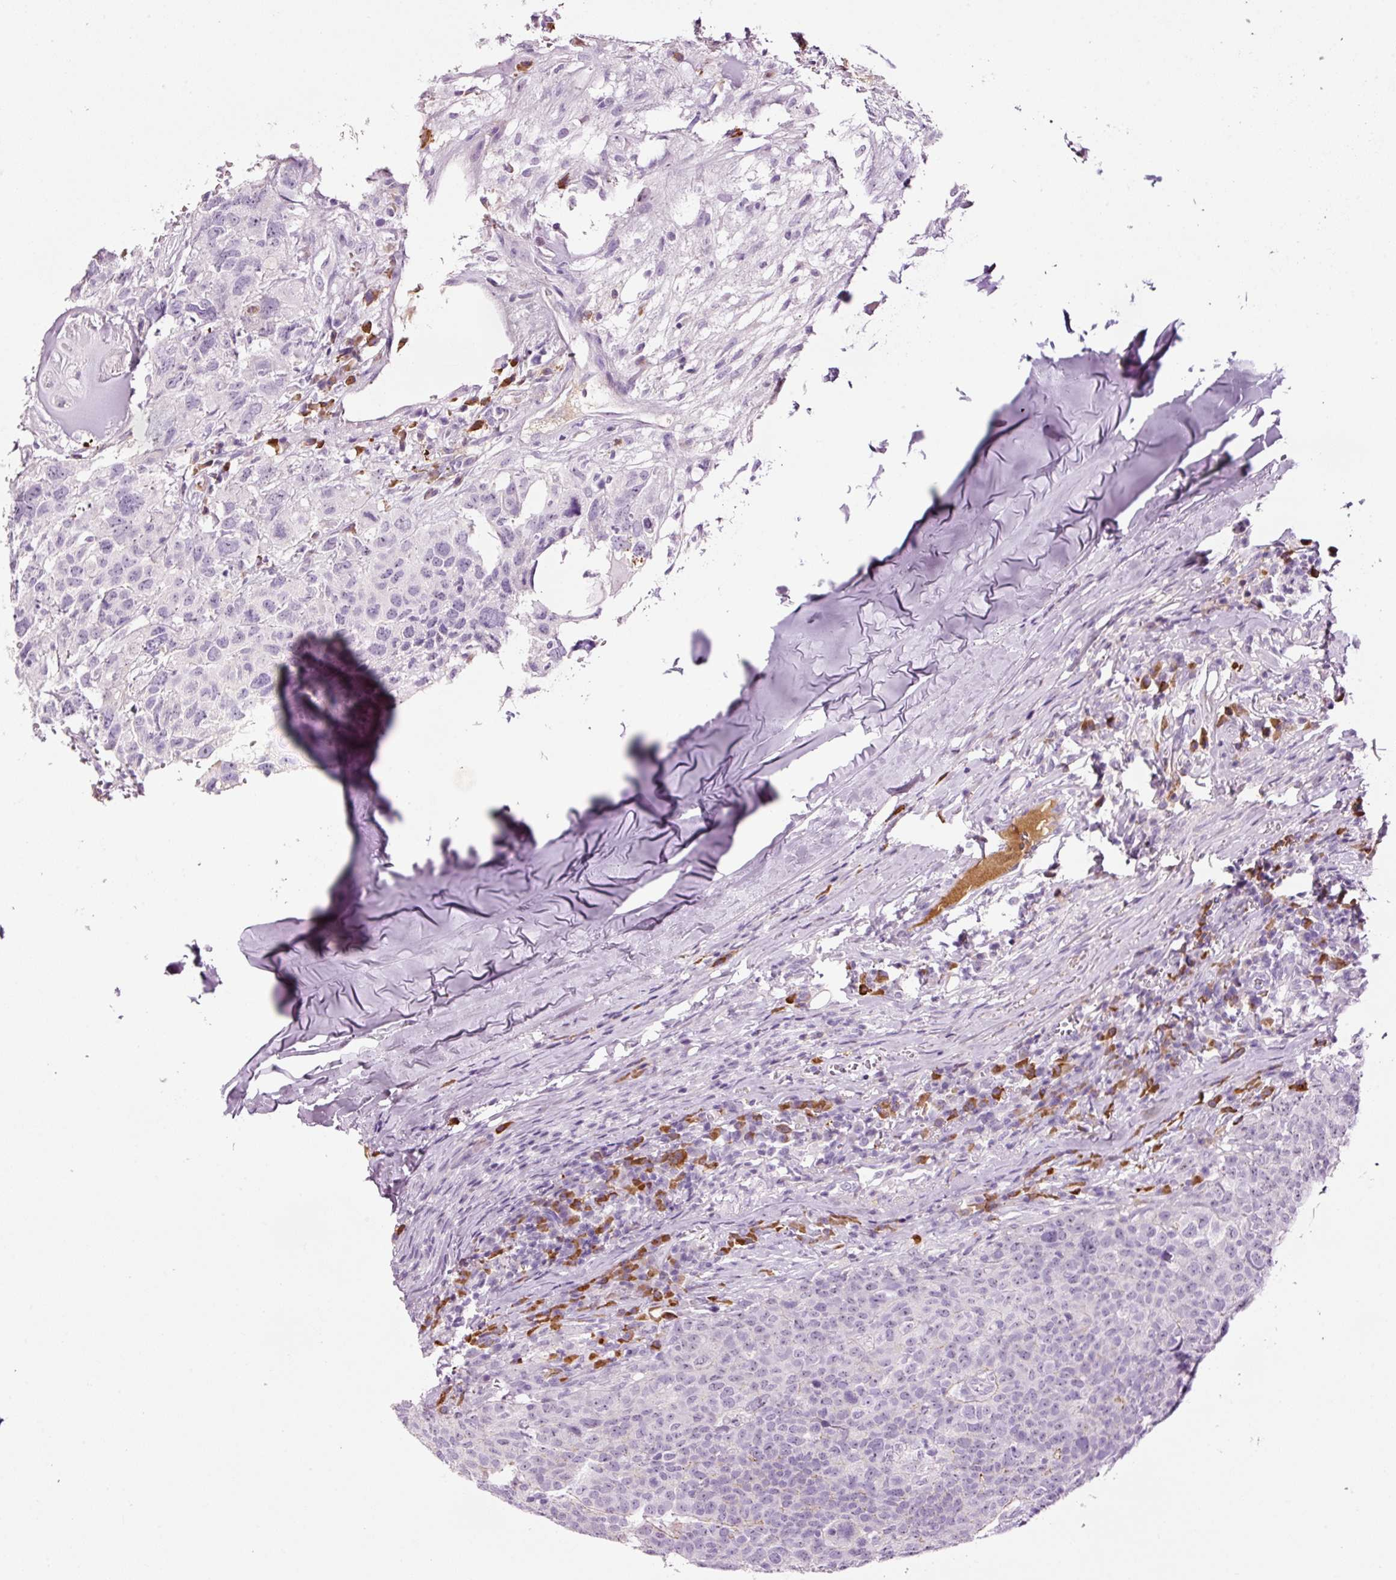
{"staining": {"intensity": "negative", "quantity": "none", "location": "none"}, "tissue": "head and neck cancer", "cell_type": "Tumor cells", "image_type": "cancer", "snomed": [{"axis": "morphology", "description": "Normal tissue, NOS"}, {"axis": "morphology", "description": "Squamous cell carcinoma, NOS"}, {"axis": "topography", "description": "Skeletal muscle"}, {"axis": "topography", "description": "Vascular tissue"}, {"axis": "topography", "description": "Peripheral nerve tissue"}, {"axis": "topography", "description": "Head-Neck"}], "caption": "Photomicrograph shows no protein expression in tumor cells of head and neck cancer (squamous cell carcinoma) tissue.", "gene": "KLF1", "patient": {"sex": "male", "age": 66}}